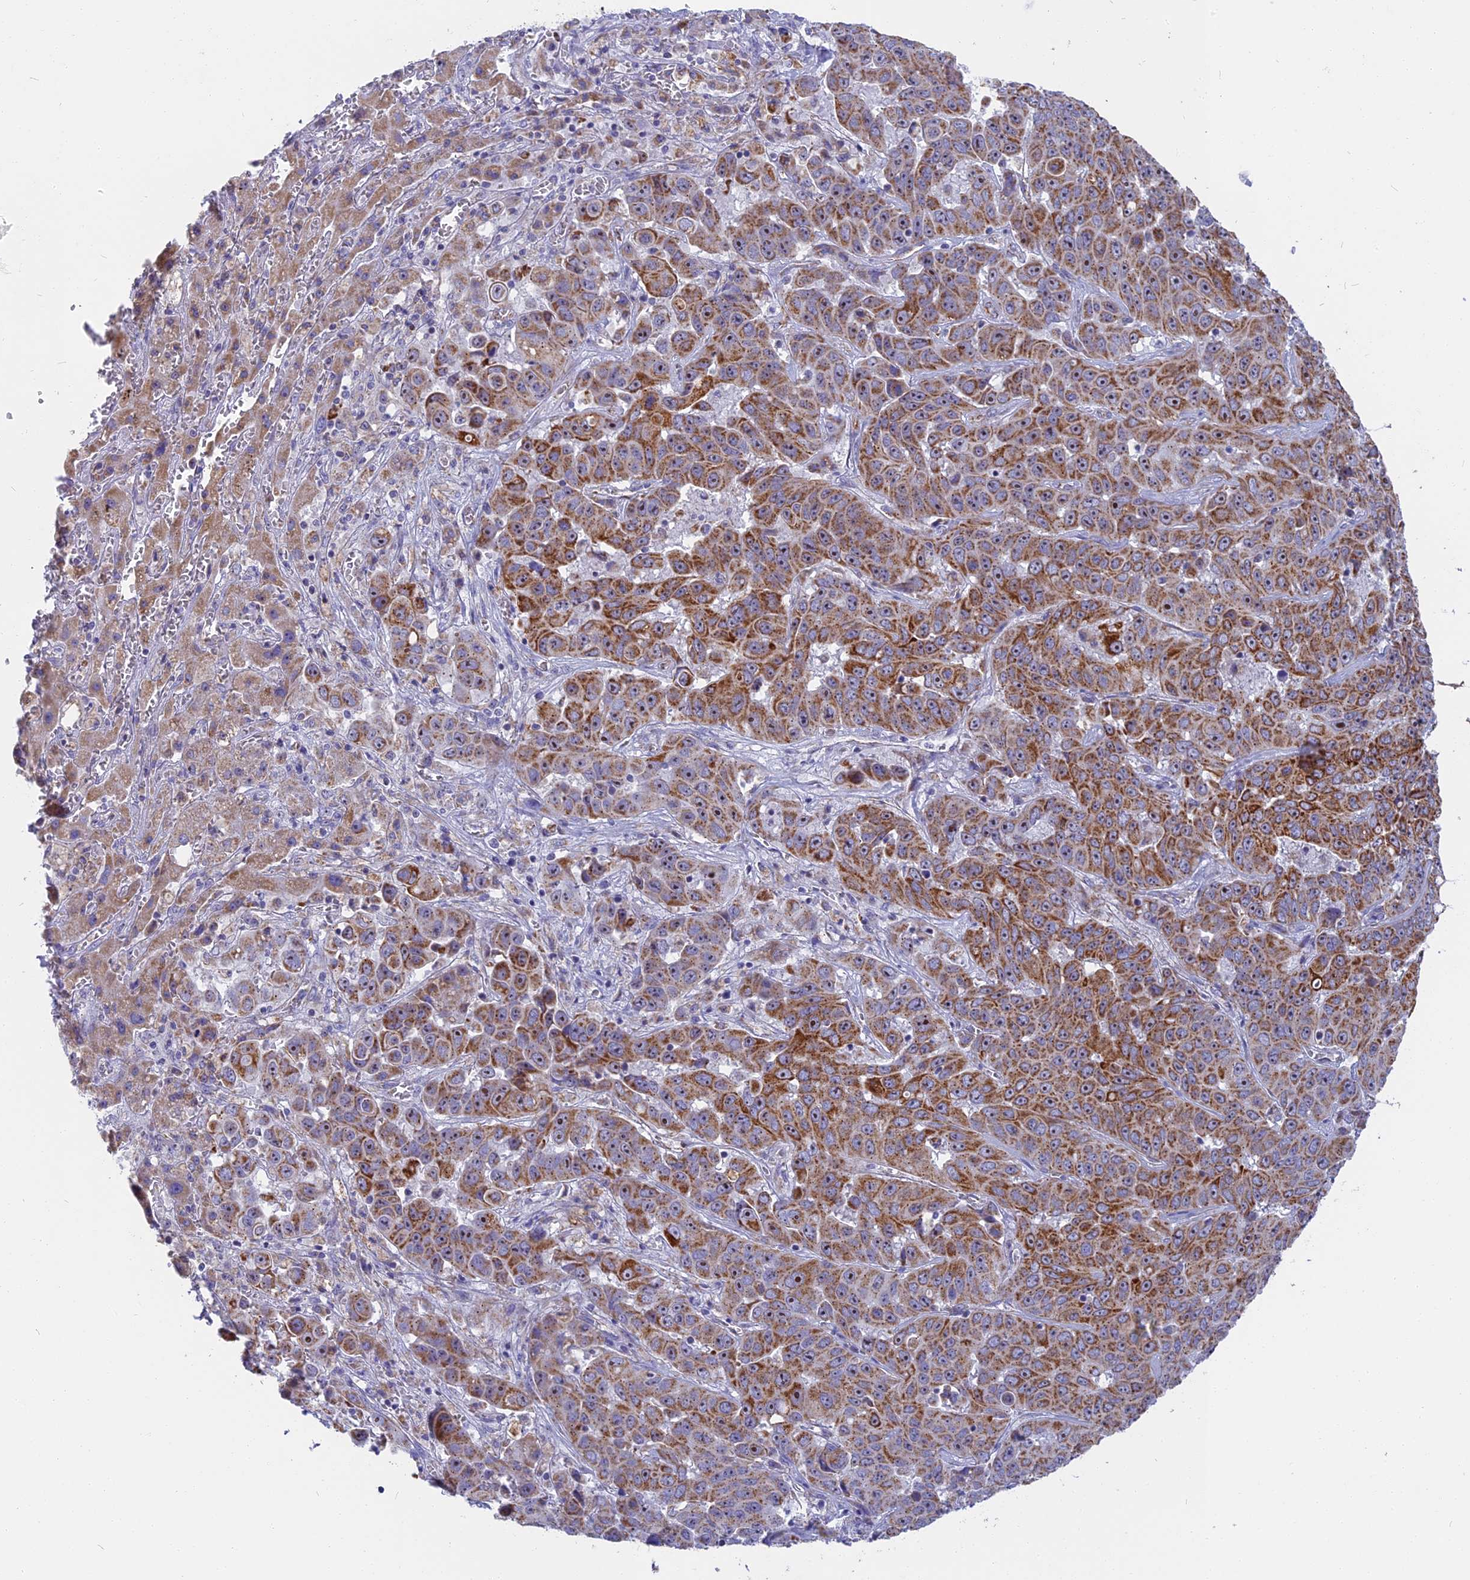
{"staining": {"intensity": "moderate", "quantity": ">75%", "location": "cytoplasmic/membranous"}, "tissue": "liver cancer", "cell_type": "Tumor cells", "image_type": "cancer", "snomed": [{"axis": "morphology", "description": "Cholangiocarcinoma"}, {"axis": "topography", "description": "Liver"}], "caption": "IHC micrograph of human liver cancer (cholangiocarcinoma) stained for a protein (brown), which reveals medium levels of moderate cytoplasmic/membranous positivity in about >75% of tumor cells.", "gene": "DTWD1", "patient": {"sex": "female", "age": 52}}